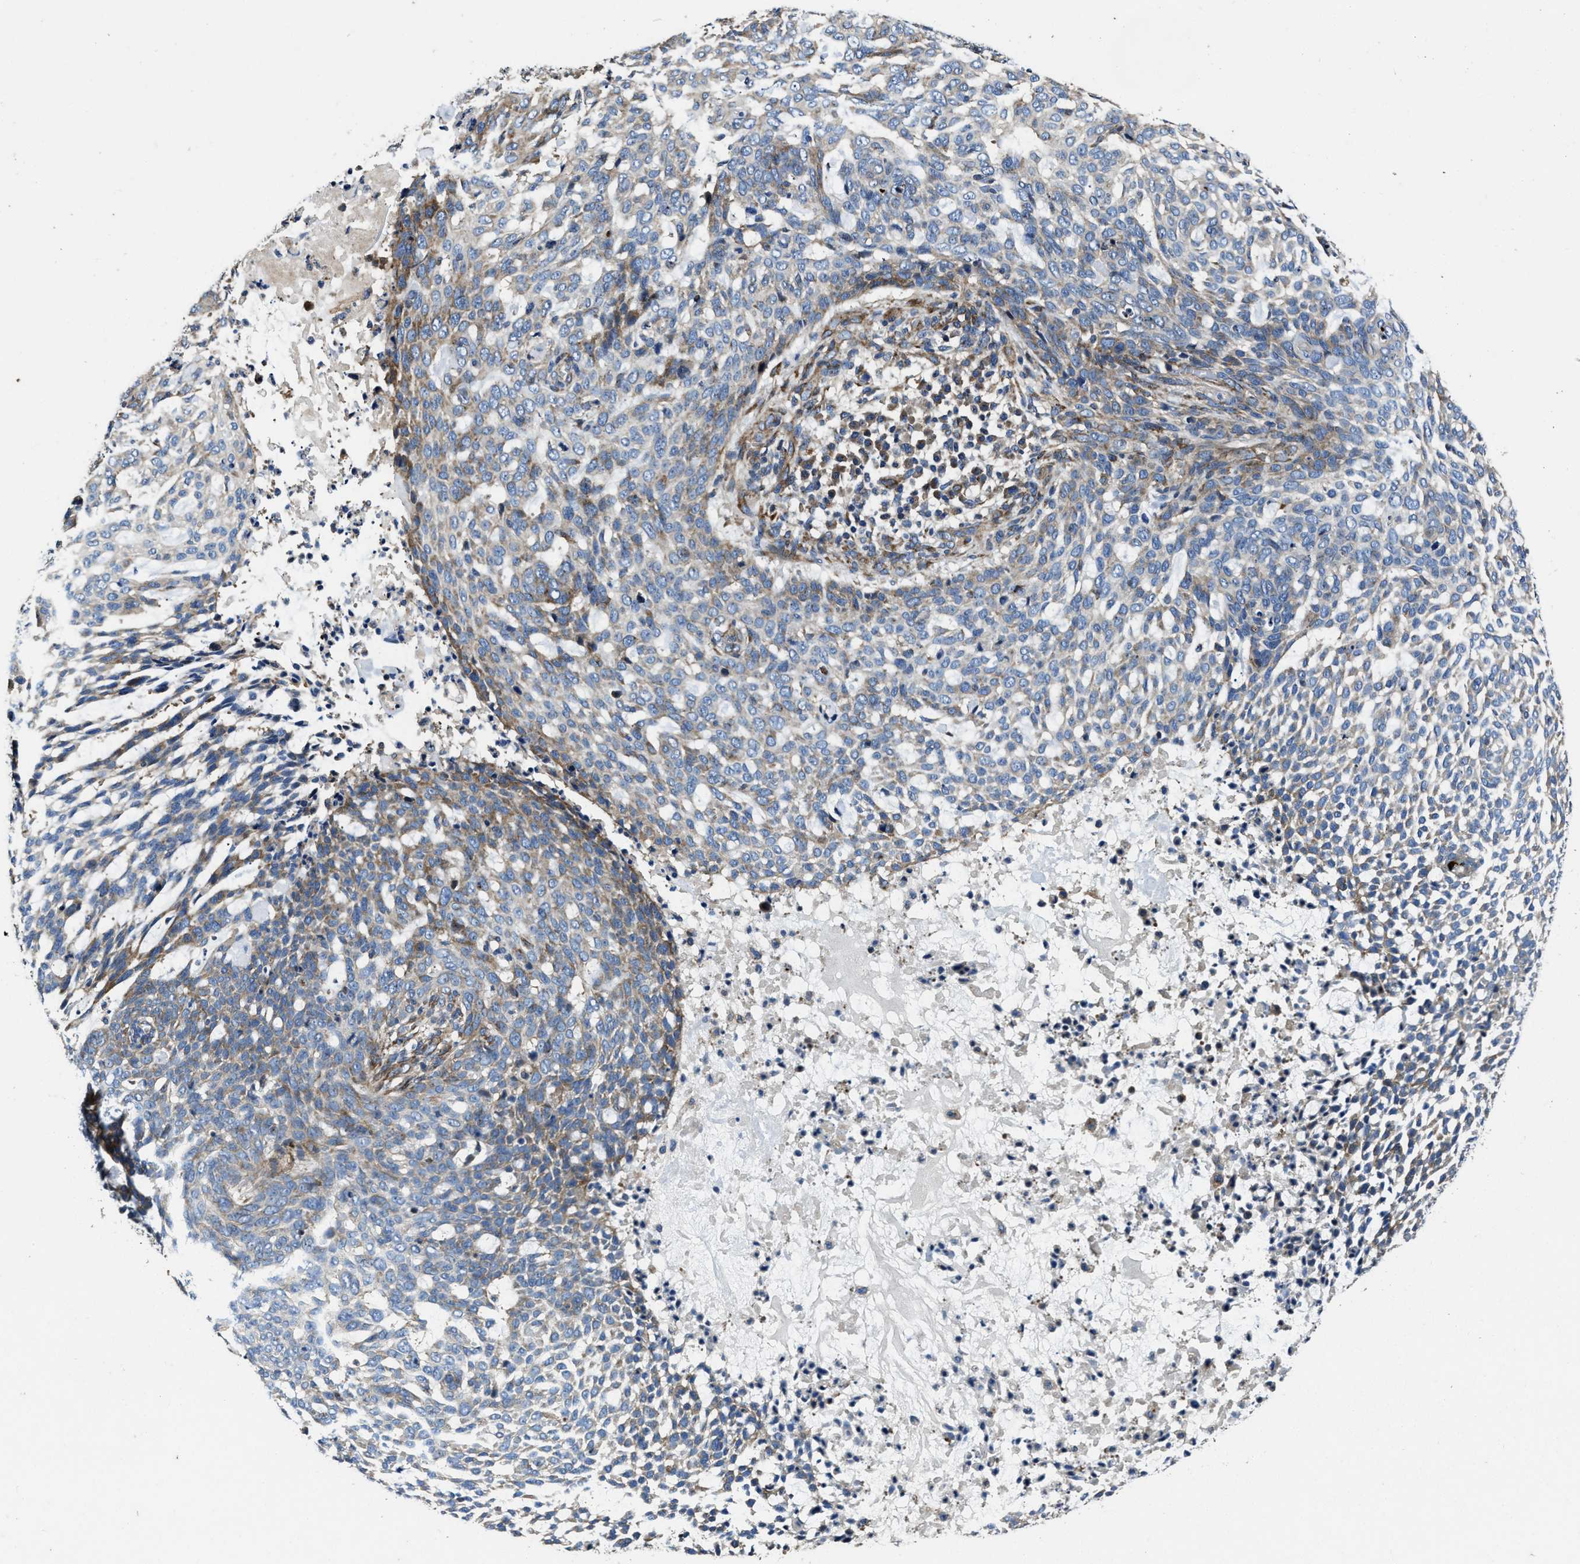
{"staining": {"intensity": "weak", "quantity": "<25%", "location": "cytoplasmic/membranous"}, "tissue": "skin cancer", "cell_type": "Tumor cells", "image_type": "cancer", "snomed": [{"axis": "morphology", "description": "Basal cell carcinoma"}, {"axis": "topography", "description": "Skin"}], "caption": "A photomicrograph of human skin basal cell carcinoma is negative for staining in tumor cells. (DAB immunohistochemistry visualized using brightfield microscopy, high magnification).", "gene": "PTAR1", "patient": {"sex": "female", "age": 64}}